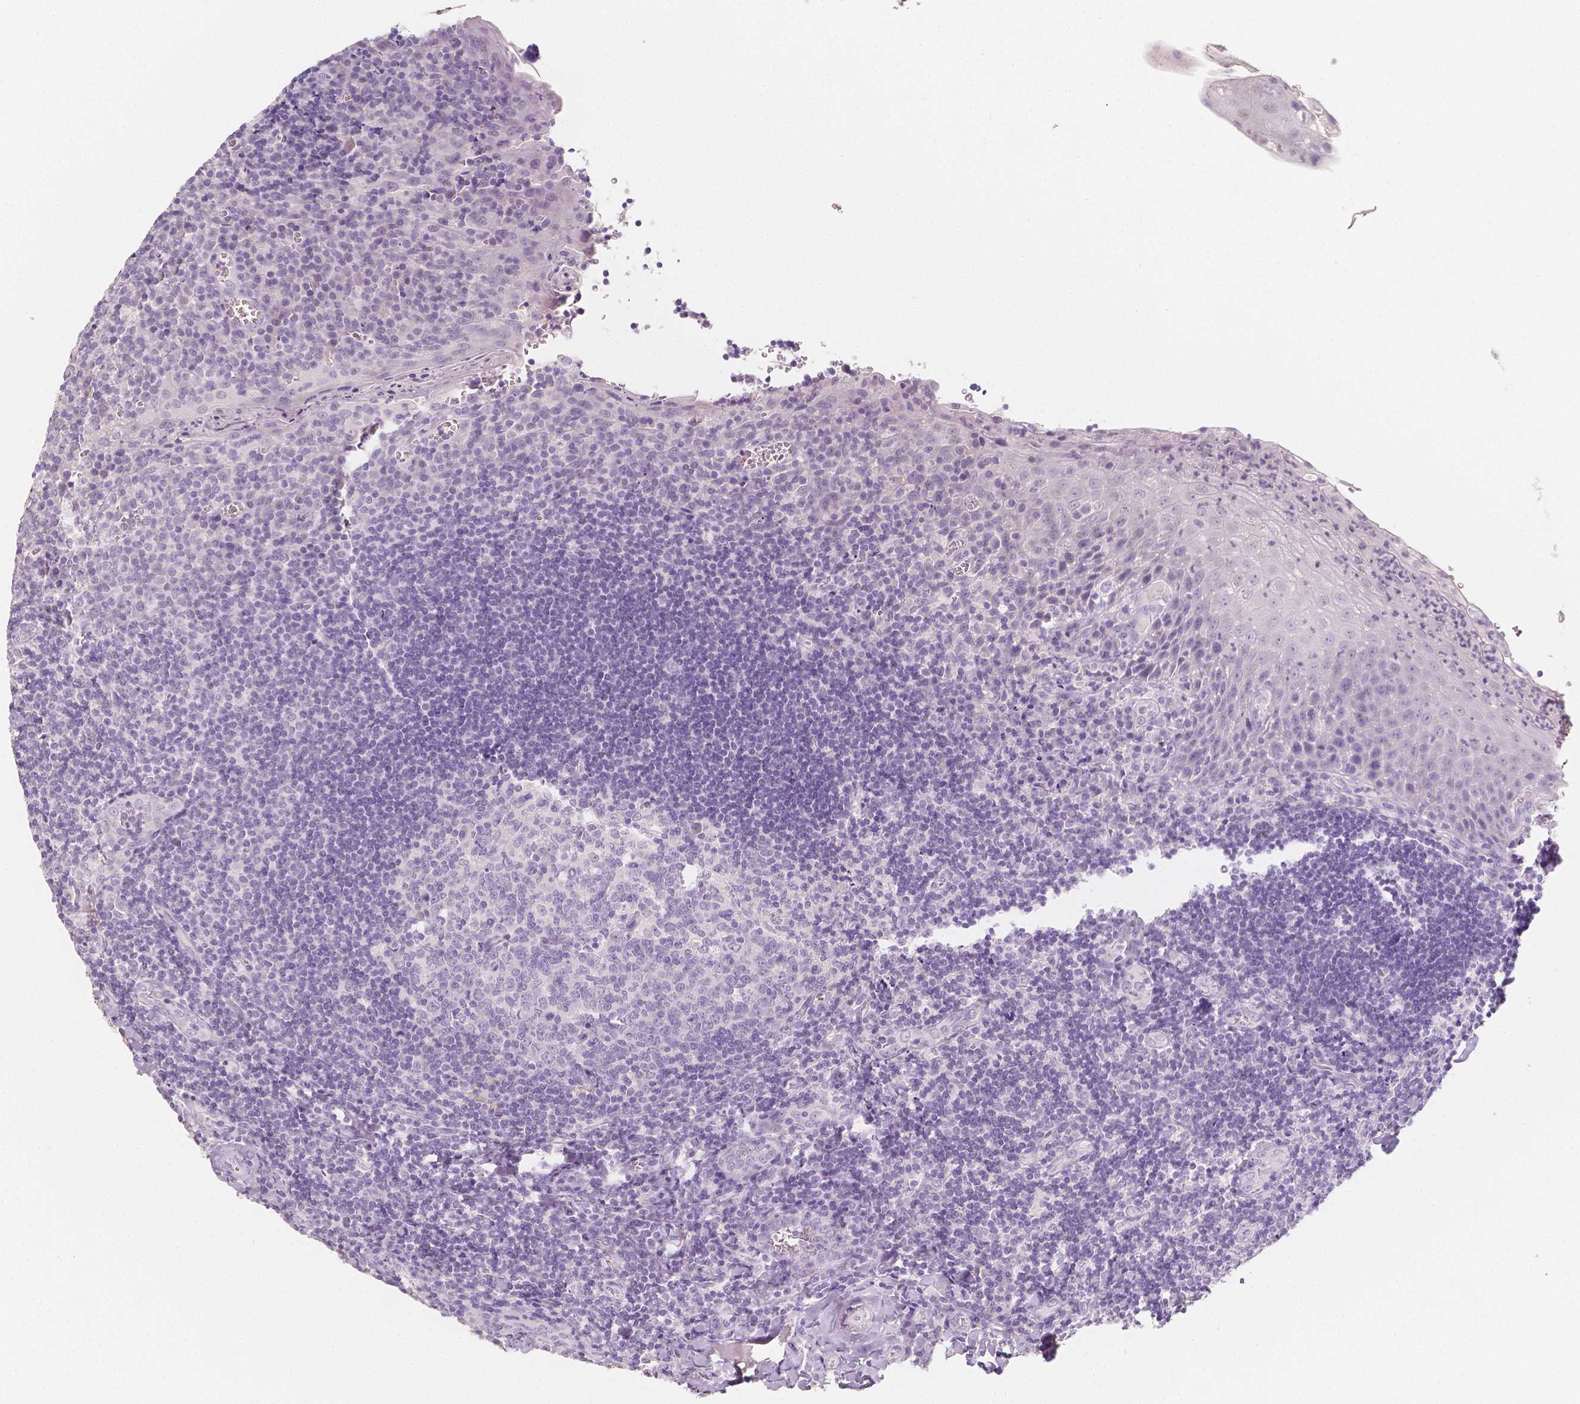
{"staining": {"intensity": "negative", "quantity": "none", "location": "none"}, "tissue": "tonsil", "cell_type": "Germinal center cells", "image_type": "normal", "snomed": [{"axis": "morphology", "description": "Normal tissue, NOS"}, {"axis": "morphology", "description": "Inflammation, NOS"}, {"axis": "topography", "description": "Tonsil"}], "caption": "This micrograph is of normal tonsil stained with immunohistochemistry (IHC) to label a protein in brown with the nuclei are counter-stained blue. There is no expression in germinal center cells.", "gene": "NECAB2", "patient": {"sex": "female", "age": 31}}